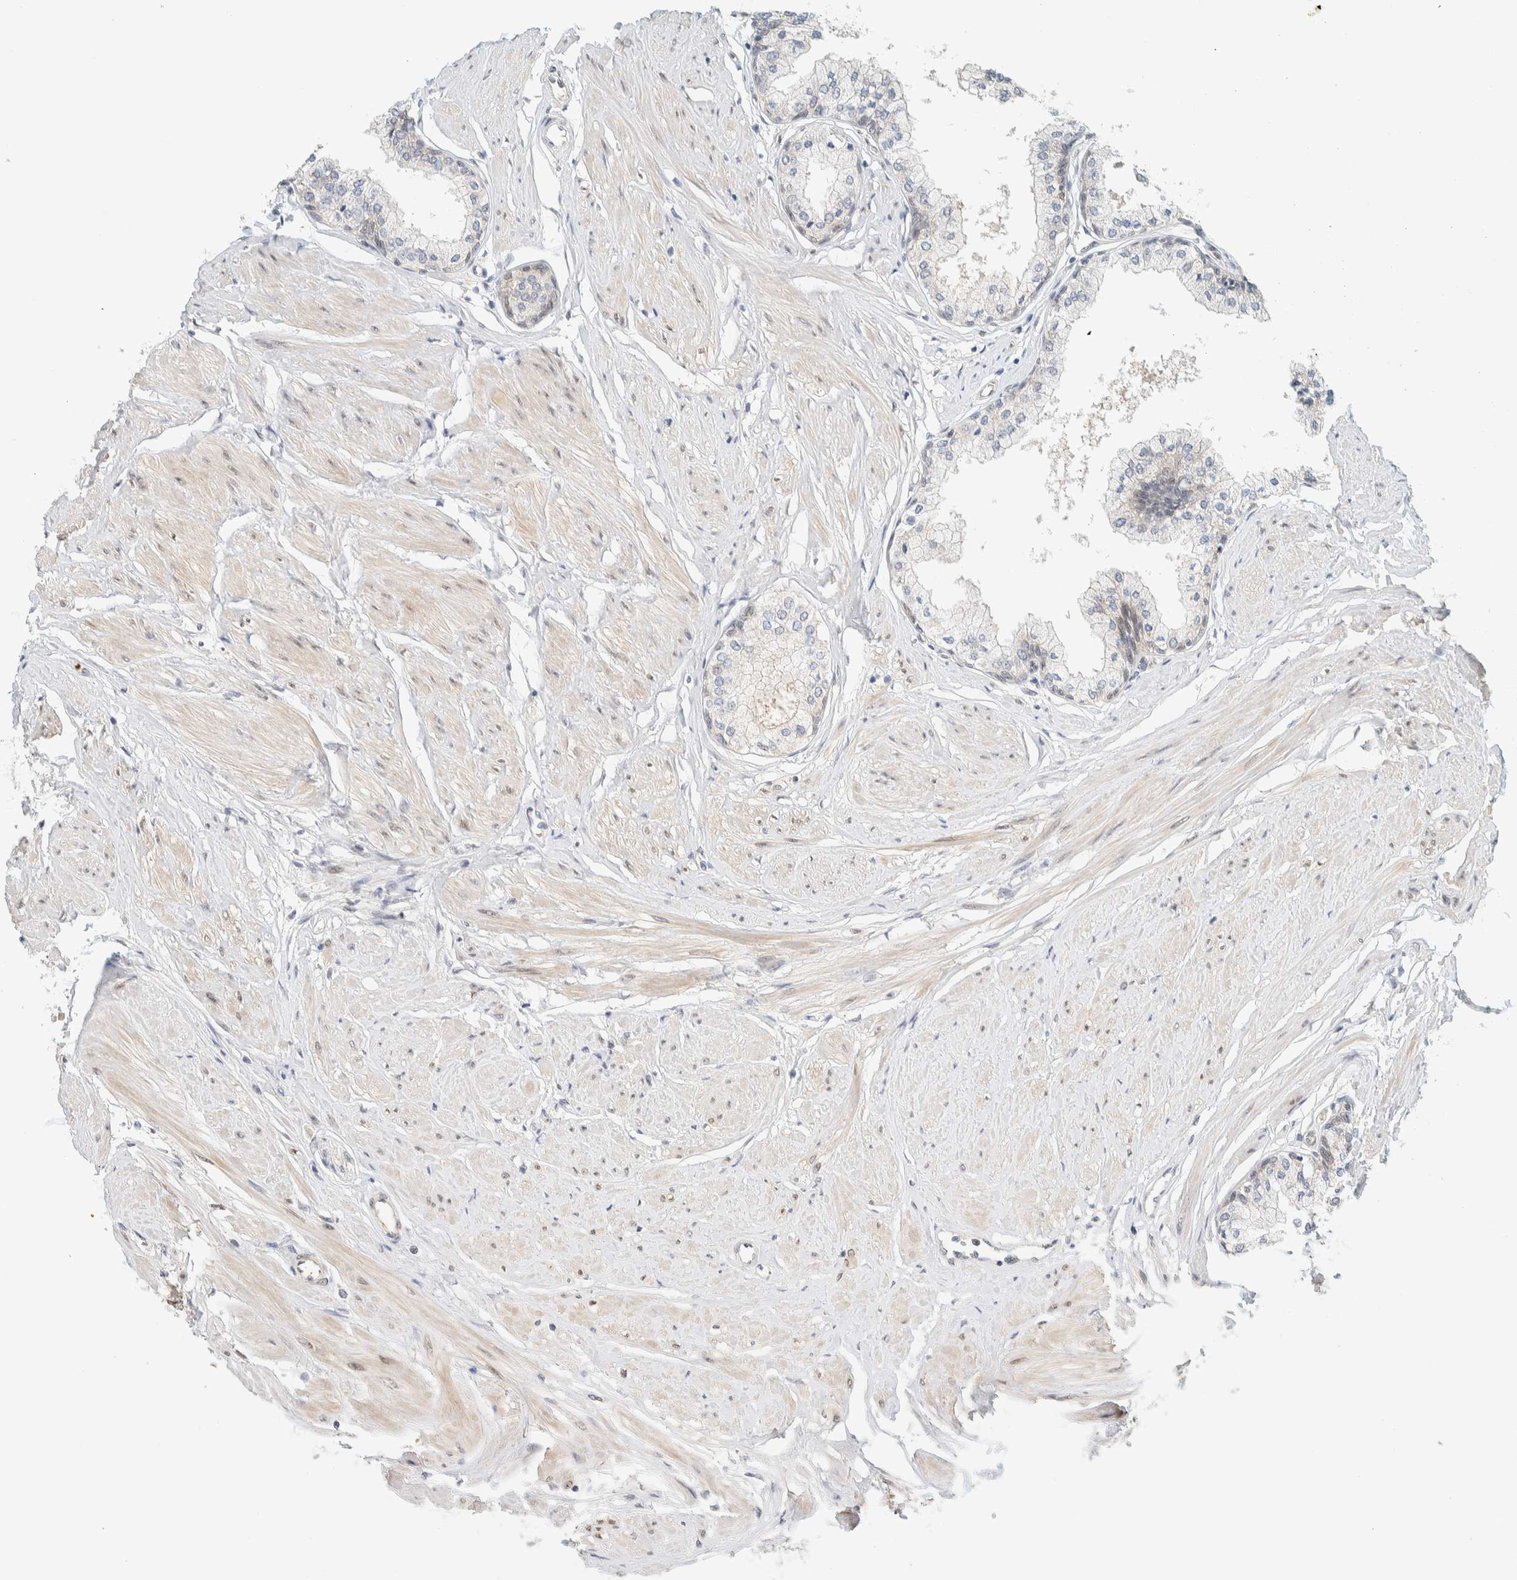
{"staining": {"intensity": "weak", "quantity": "<25%", "location": "nuclear"}, "tissue": "seminal vesicle", "cell_type": "Glandular cells", "image_type": "normal", "snomed": [{"axis": "morphology", "description": "Normal tissue, NOS"}, {"axis": "topography", "description": "Prostate"}, {"axis": "topography", "description": "Seminal veicle"}], "caption": "Glandular cells are negative for protein expression in unremarkable human seminal vesicle. (DAB immunohistochemistry, high magnification).", "gene": "TSTD2", "patient": {"sex": "male", "age": 60}}